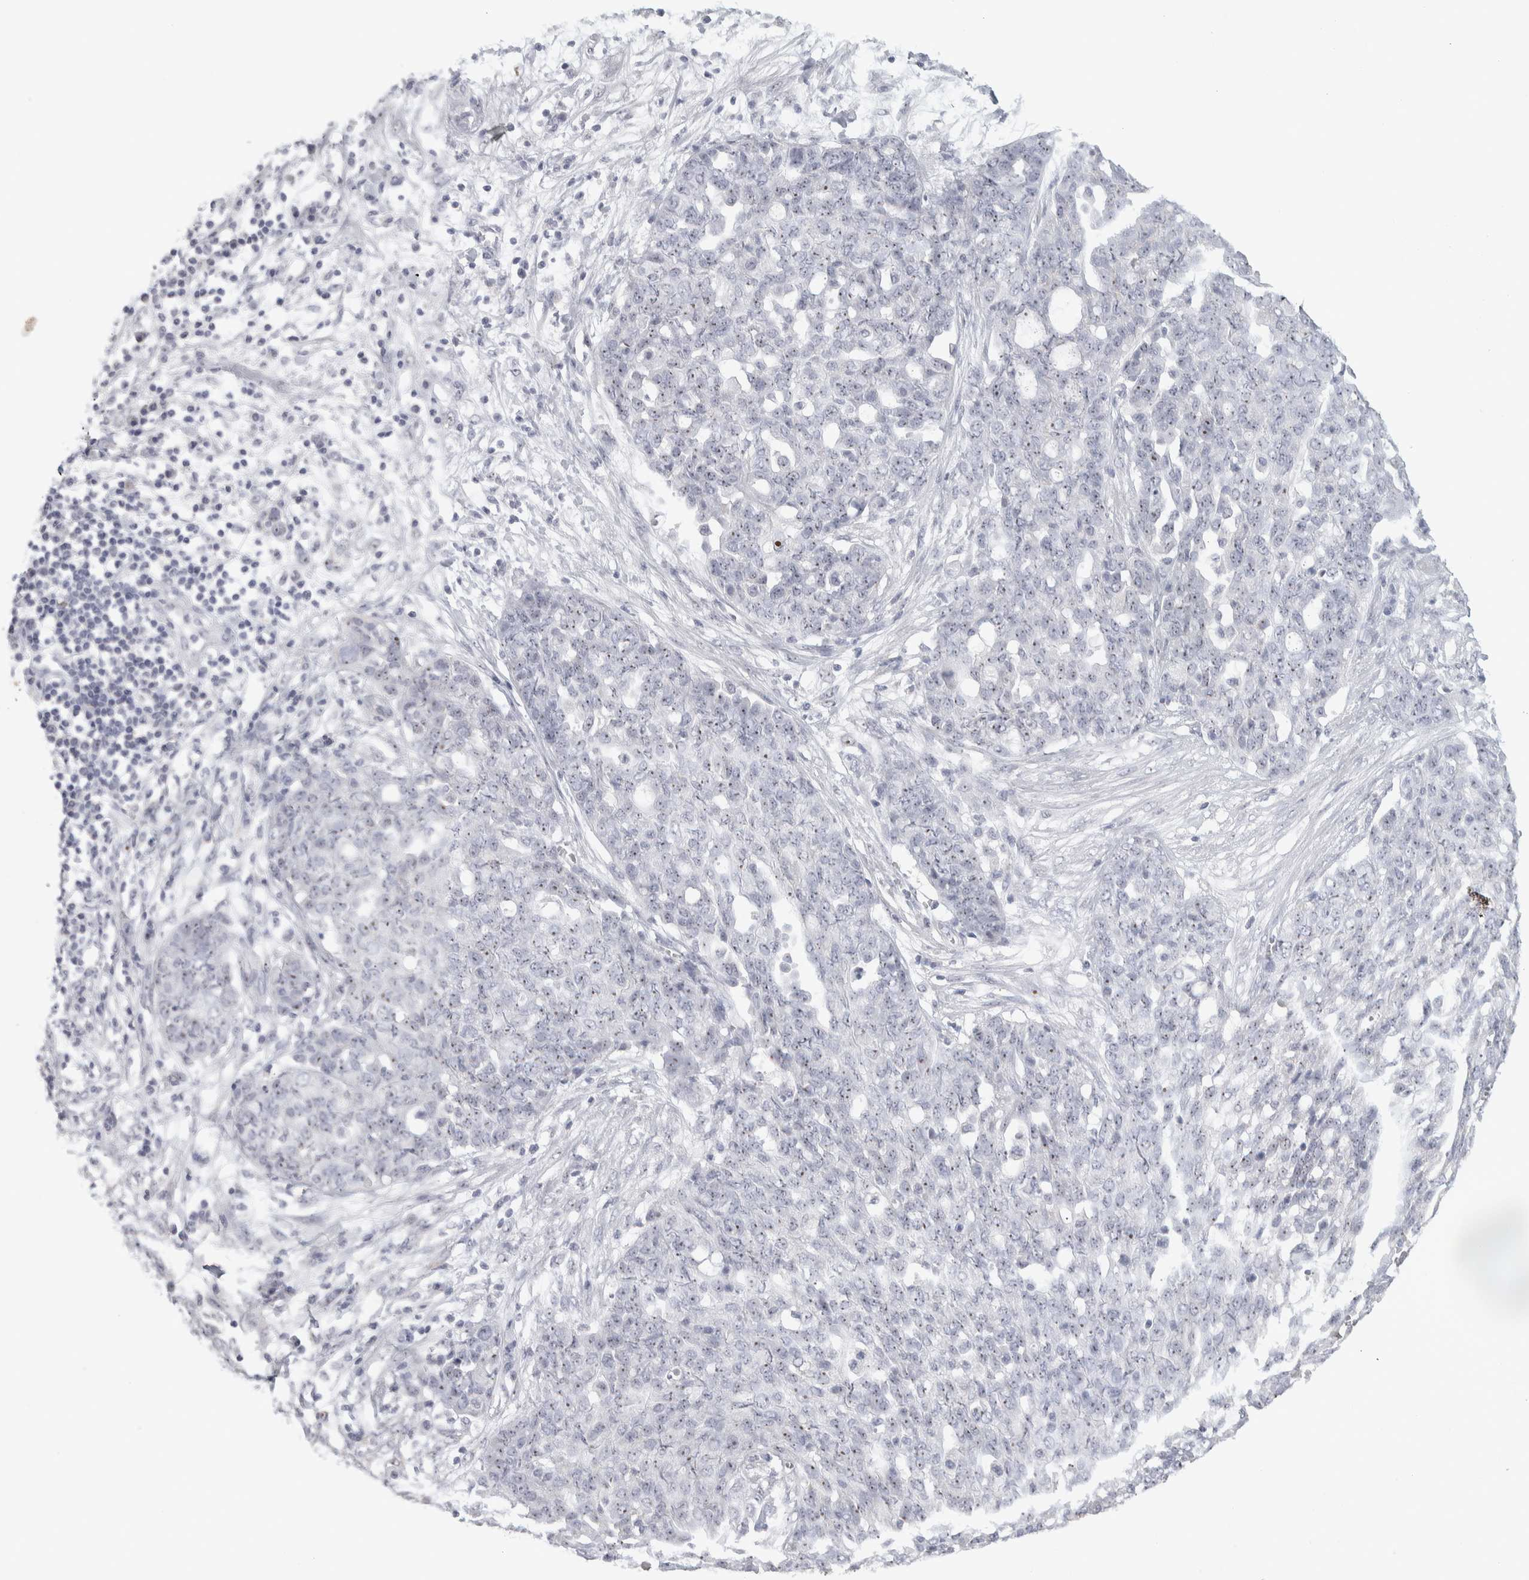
{"staining": {"intensity": "strong", "quantity": ">75%", "location": "nuclear"}, "tissue": "ovarian cancer", "cell_type": "Tumor cells", "image_type": "cancer", "snomed": [{"axis": "morphology", "description": "Cystadenocarcinoma, serous, NOS"}, {"axis": "topography", "description": "Soft tissue"}, {"axis": "topography", "description": "Ovary"}], "caption": "This is an image of immunohistochemistry (IHC) staining of serous cystadenocarcinoma (ovarian), which shows strong expression in the nuclear of tumor cells.", "gene": "DCXR", "patient": {"sex": "female", "age": 57}}